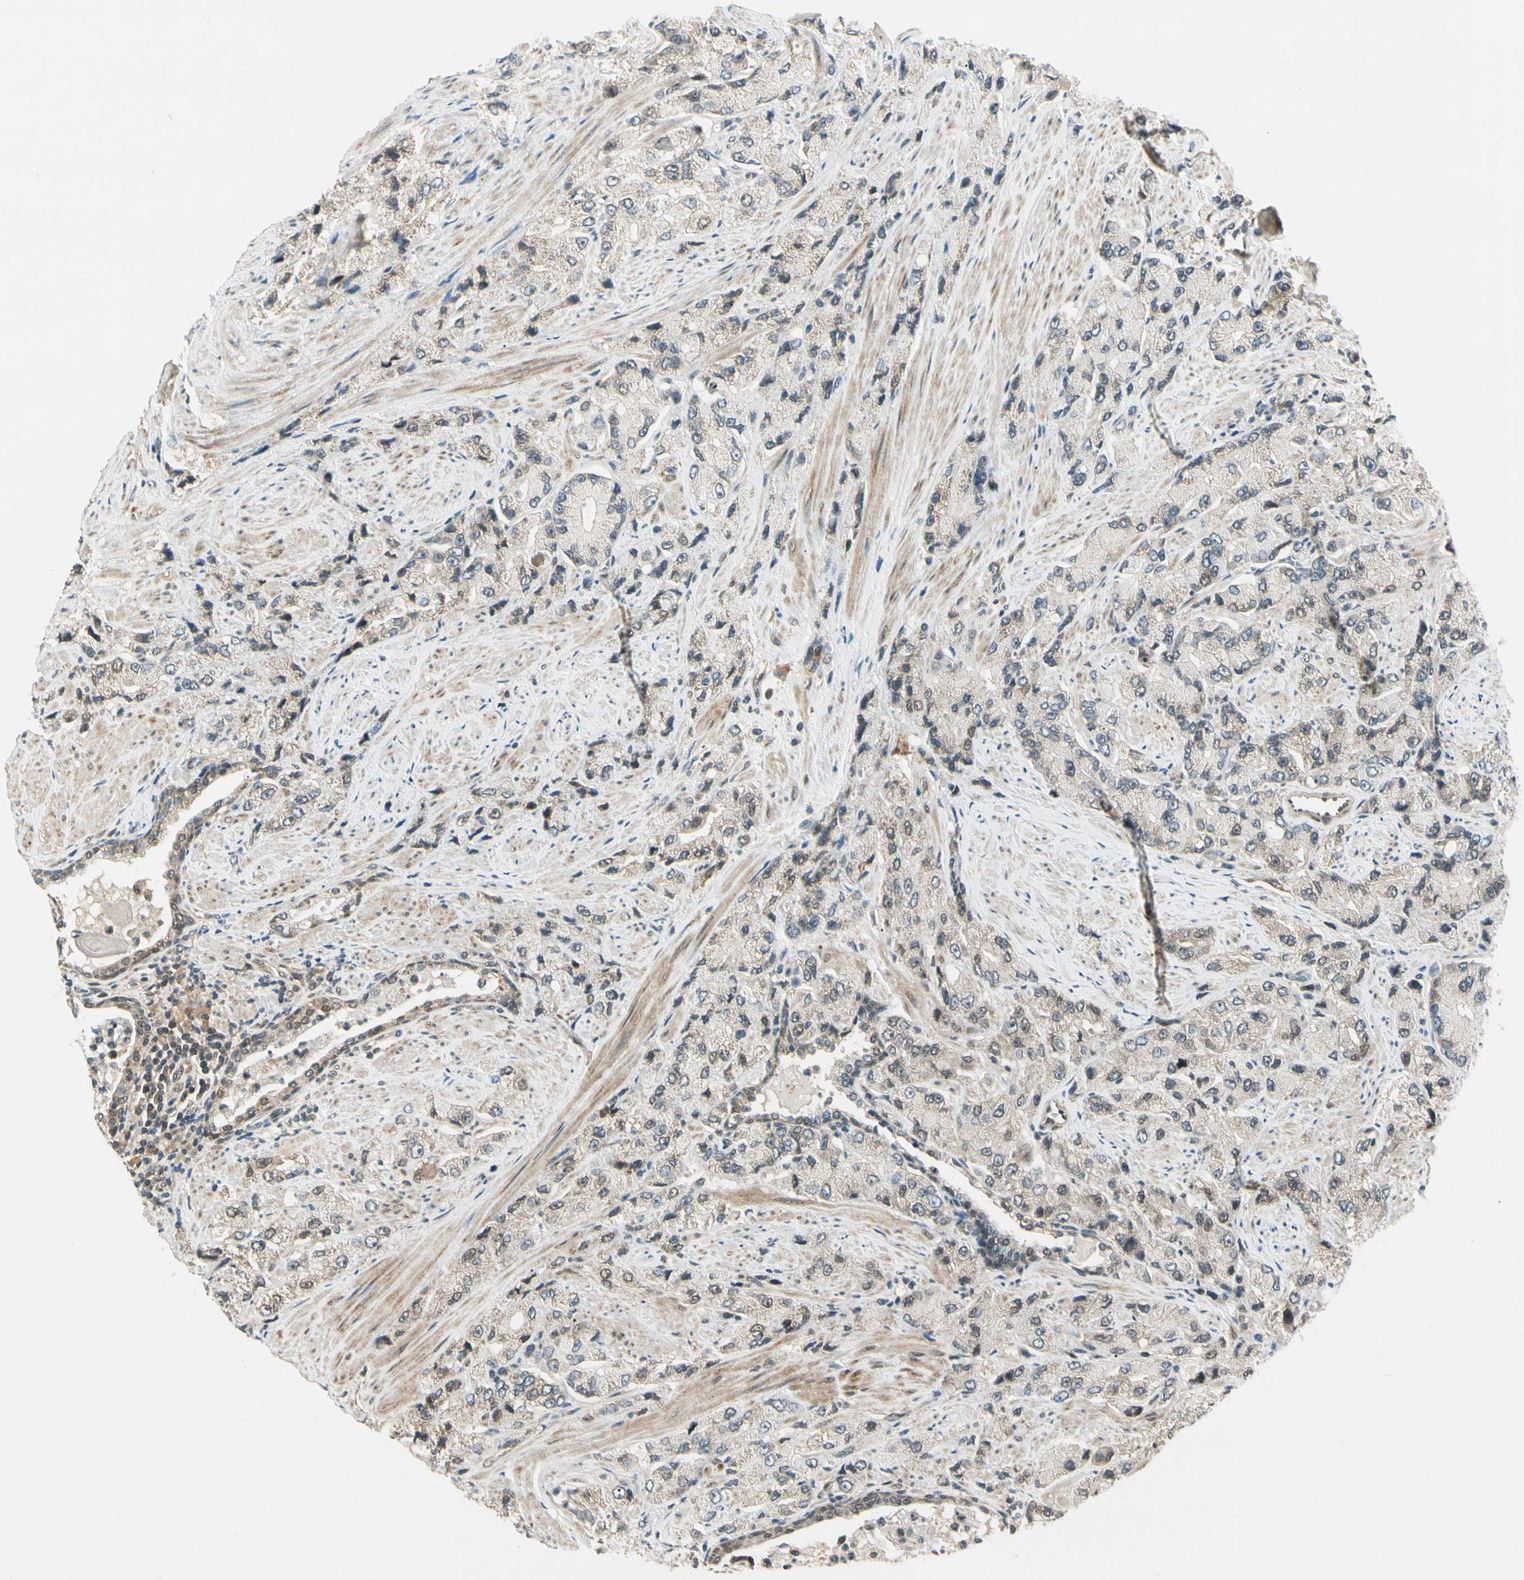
{"staining": {"intensity": "weak", "quantity": ">75%", "location": "cytoplasmic/membranous"}, "tissue": "prostate cancer", "cell_type": "Tumor cells", "image_type": "cancer", "snomed": [{"axis": "morphology", "description": "Adenocarcinoma, High grade"}, {"axis": "topography", "description": "Prostate"}], "caption": "Human adenocarcinoma (high-grade) (prostate) stained for a protein (brown) shows weak cytoplasmic/membranous positive expression in about >75% of tumor cells.", "gene": "ZSCAN12", "patient": {"sex": "male", "age": 58}}